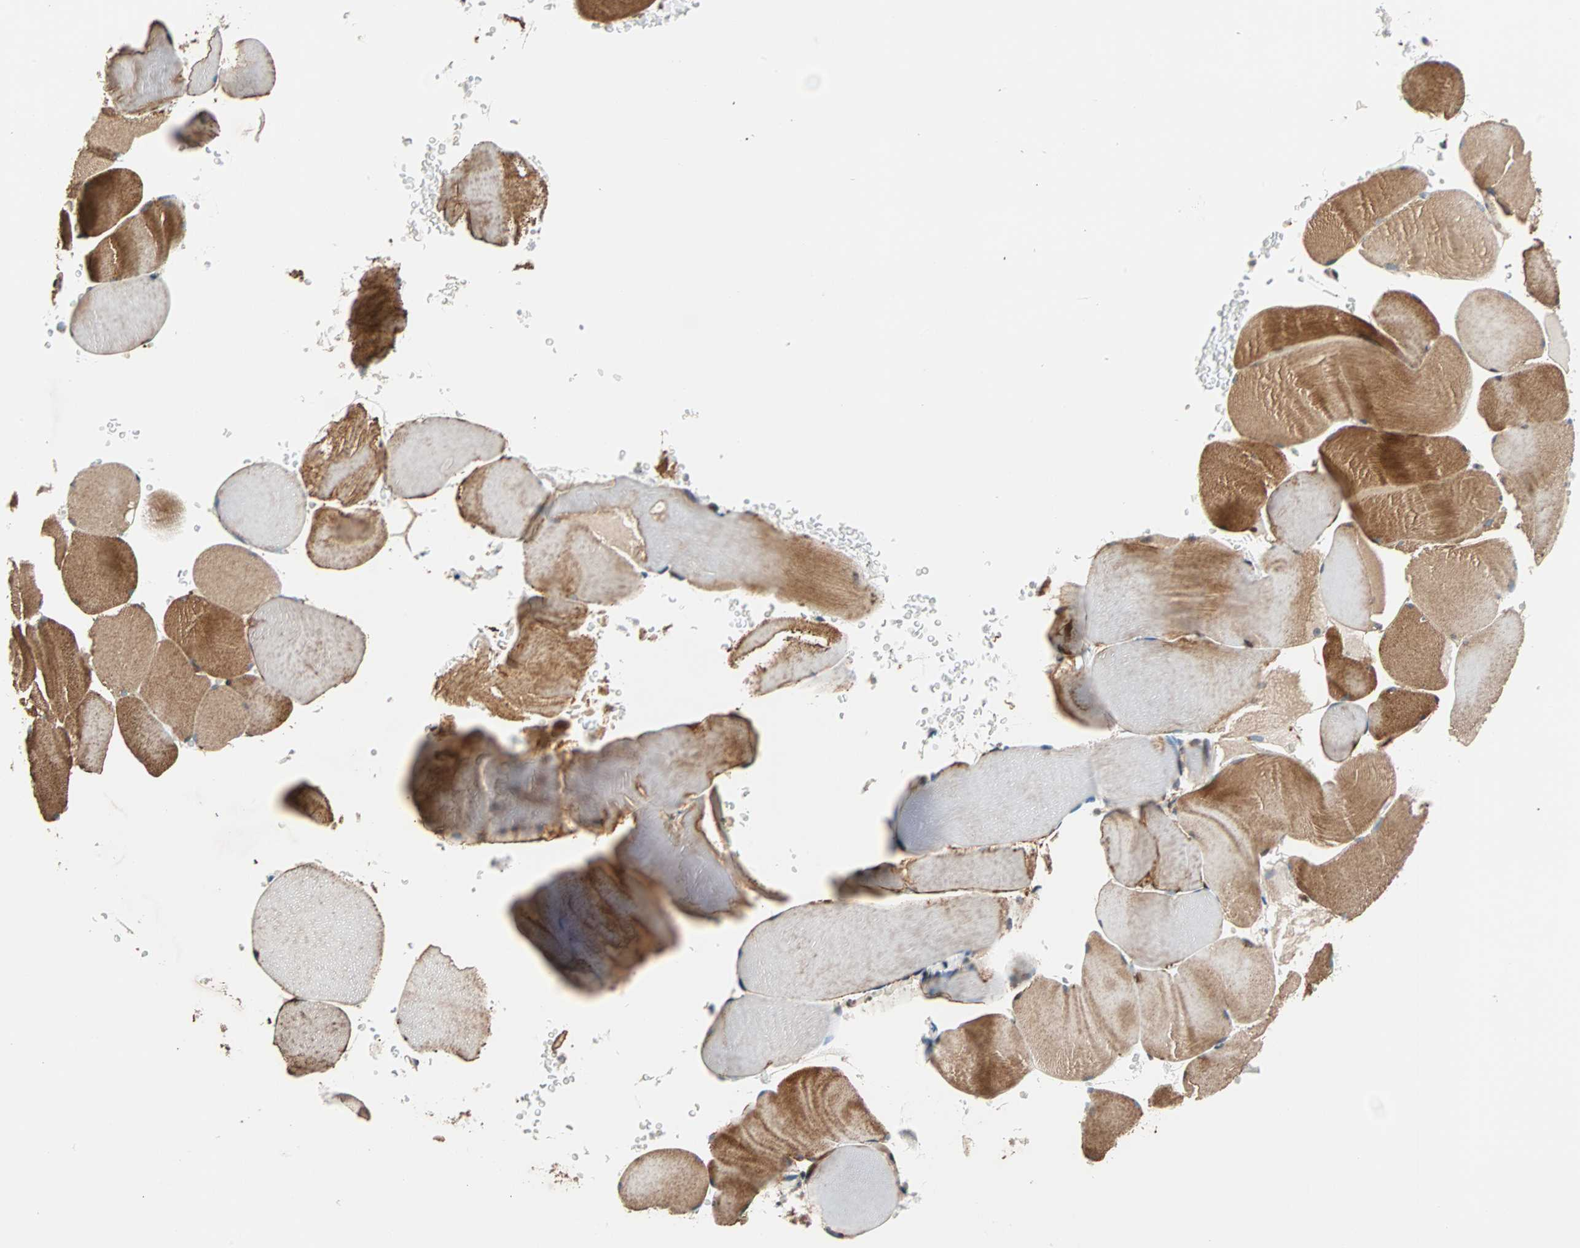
{"staining": {"intensity": "strong", "quantity": ">75%", "location": "cytoplasmic/membranous"}, "tissue": "skeletal muscle", "cell_type": "Myocytes", "image_type": "normal", "snomed": [{"axis": "morphology", "description": "Normal tissue, NOS"}, {"axis": "topography", "description": "Skeletal muscle"}], "caption": "Skeletal muscle stained with DAB (3,3'-diaminobenzidine) immunohistochemistry exhibits high levels of strong cytoplasmic/membranous staining in approximately >75% of myocytes.", "gene": "HECW1", "patient": {"sex": "male", "age": 62}}